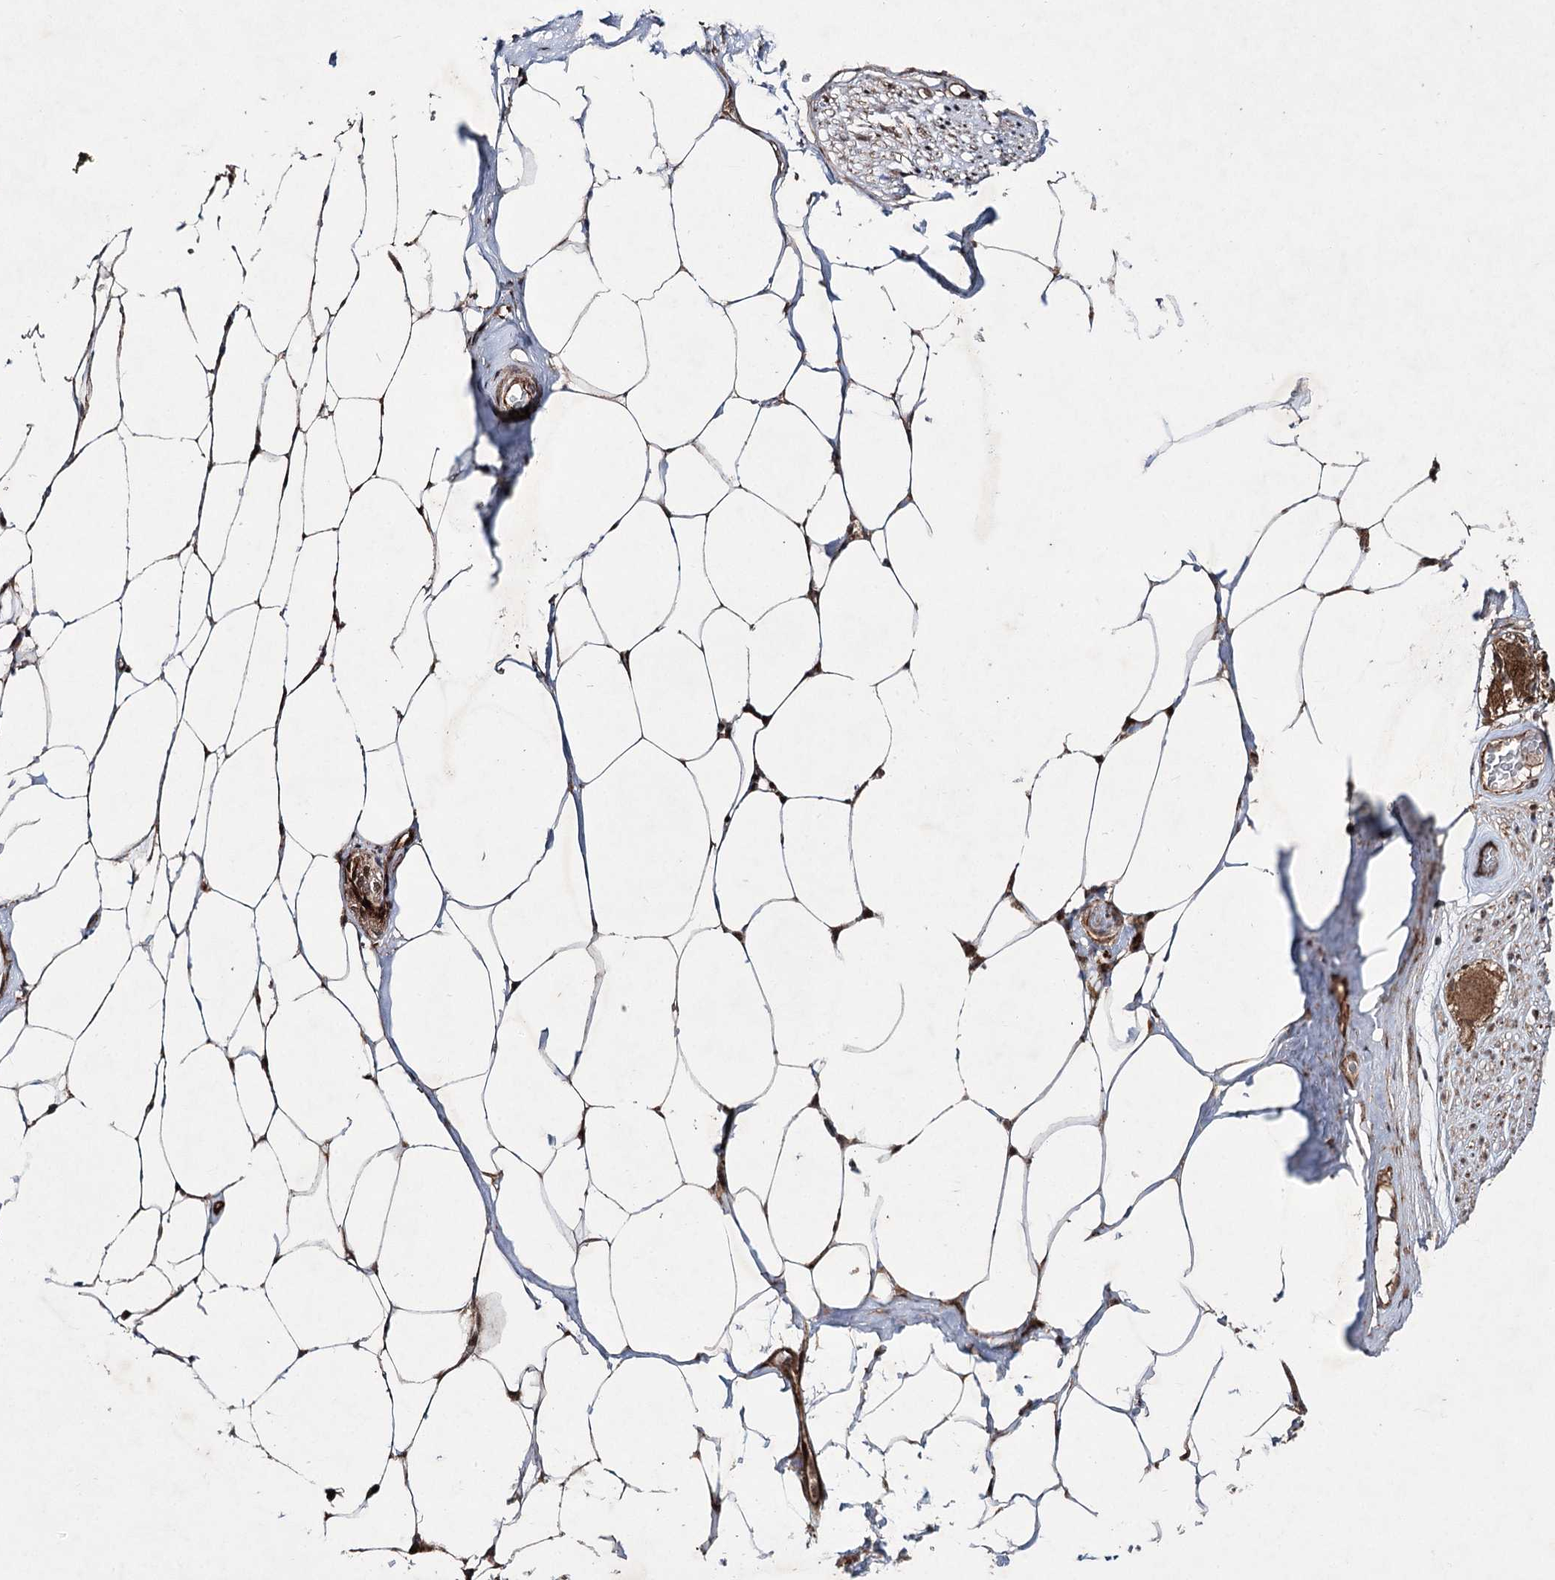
{"staining": {"intensity": "moderate", "quantity": ">75%", "location": "cytoplasmic/membranous"}, "tissue": "adipose tissue", "cell_type": "Adipocytes", "image_type": "normal", "snomed": [{"axis": "morphology", "description": "Normal tissue, NOS"}, {"axis": "morphology", "description": "Adenocarcinoma, Low grade"}, {"axis": "topography", "description": "Prostate"}, {"axis": "topography", "description": "Peripheral nerve tissue"}], "caption": "Immunohistochemical staining of normal human adipose tissue displays medium levels of moderate cytoplasmic/membranous positivity in approximately >75% of adipocytes. The staining is performed using DAB brown chromogen to label protein expression. The nuclei are counter-stained blue using hematoxylin.", "gene": "SERINC5", "patient": {"sex": "male", "age": 63}}